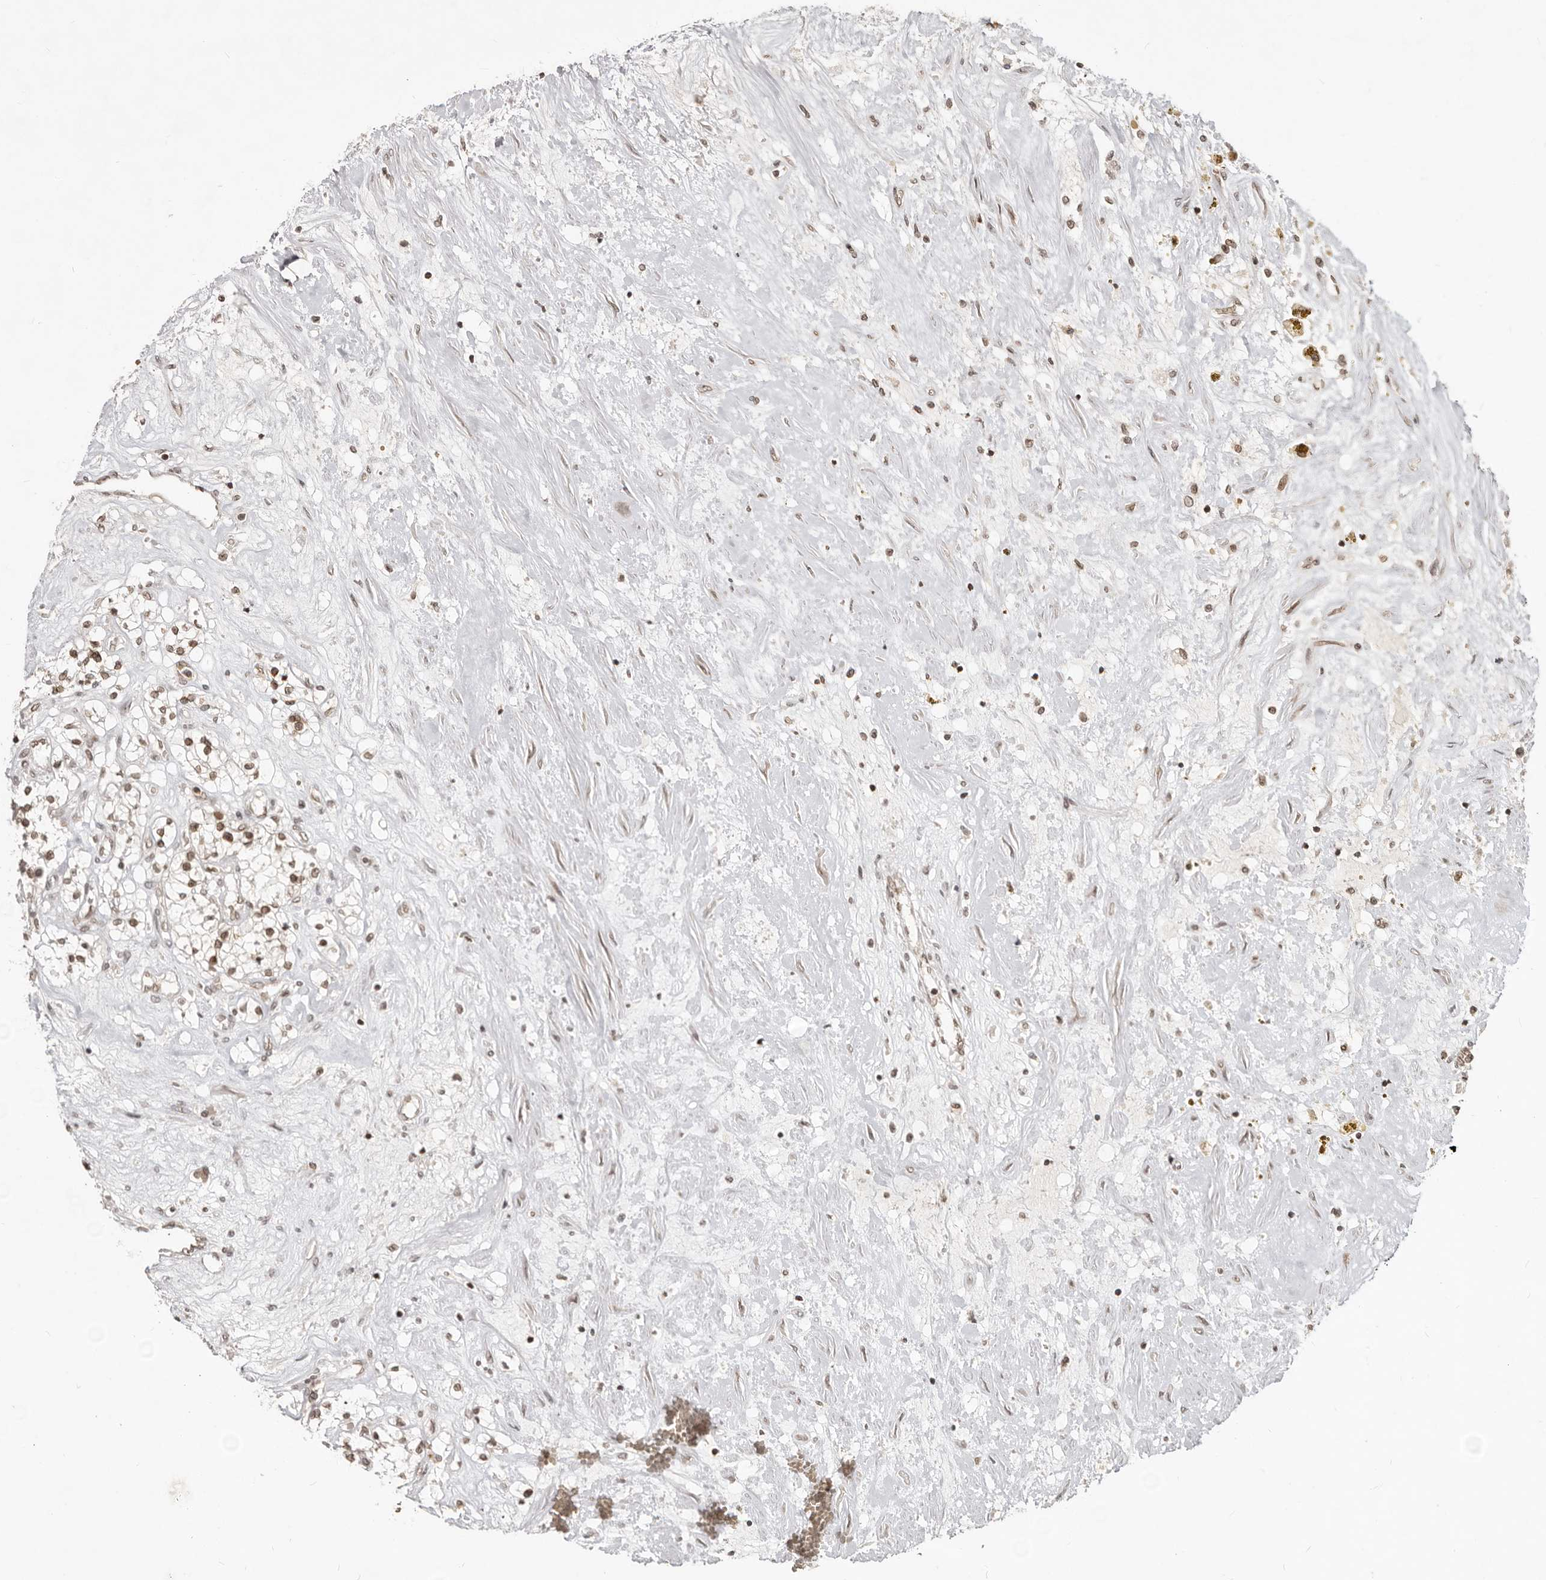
{"staining": {"intensity": "moderate", "quantity": ">75%", "location": "nuclear"}, "tissue": "renal cancer", "cell_type": "Tumor cells", "image_type": "cancer", "snomed": [{"axis": "morphology", "description": "Normal tissue, NOS"}, {"axis": "morphology", "description": "Adenocarcinoma, NOS"}, {"axis": "topography", "description": "Kidney"}], "caption": "An image of renal cancer stained for a protein shows moderate nuclear brown staining in tumor cells.", "gene": "NUP153", "patient": {"sex": "male", "age": 68}}